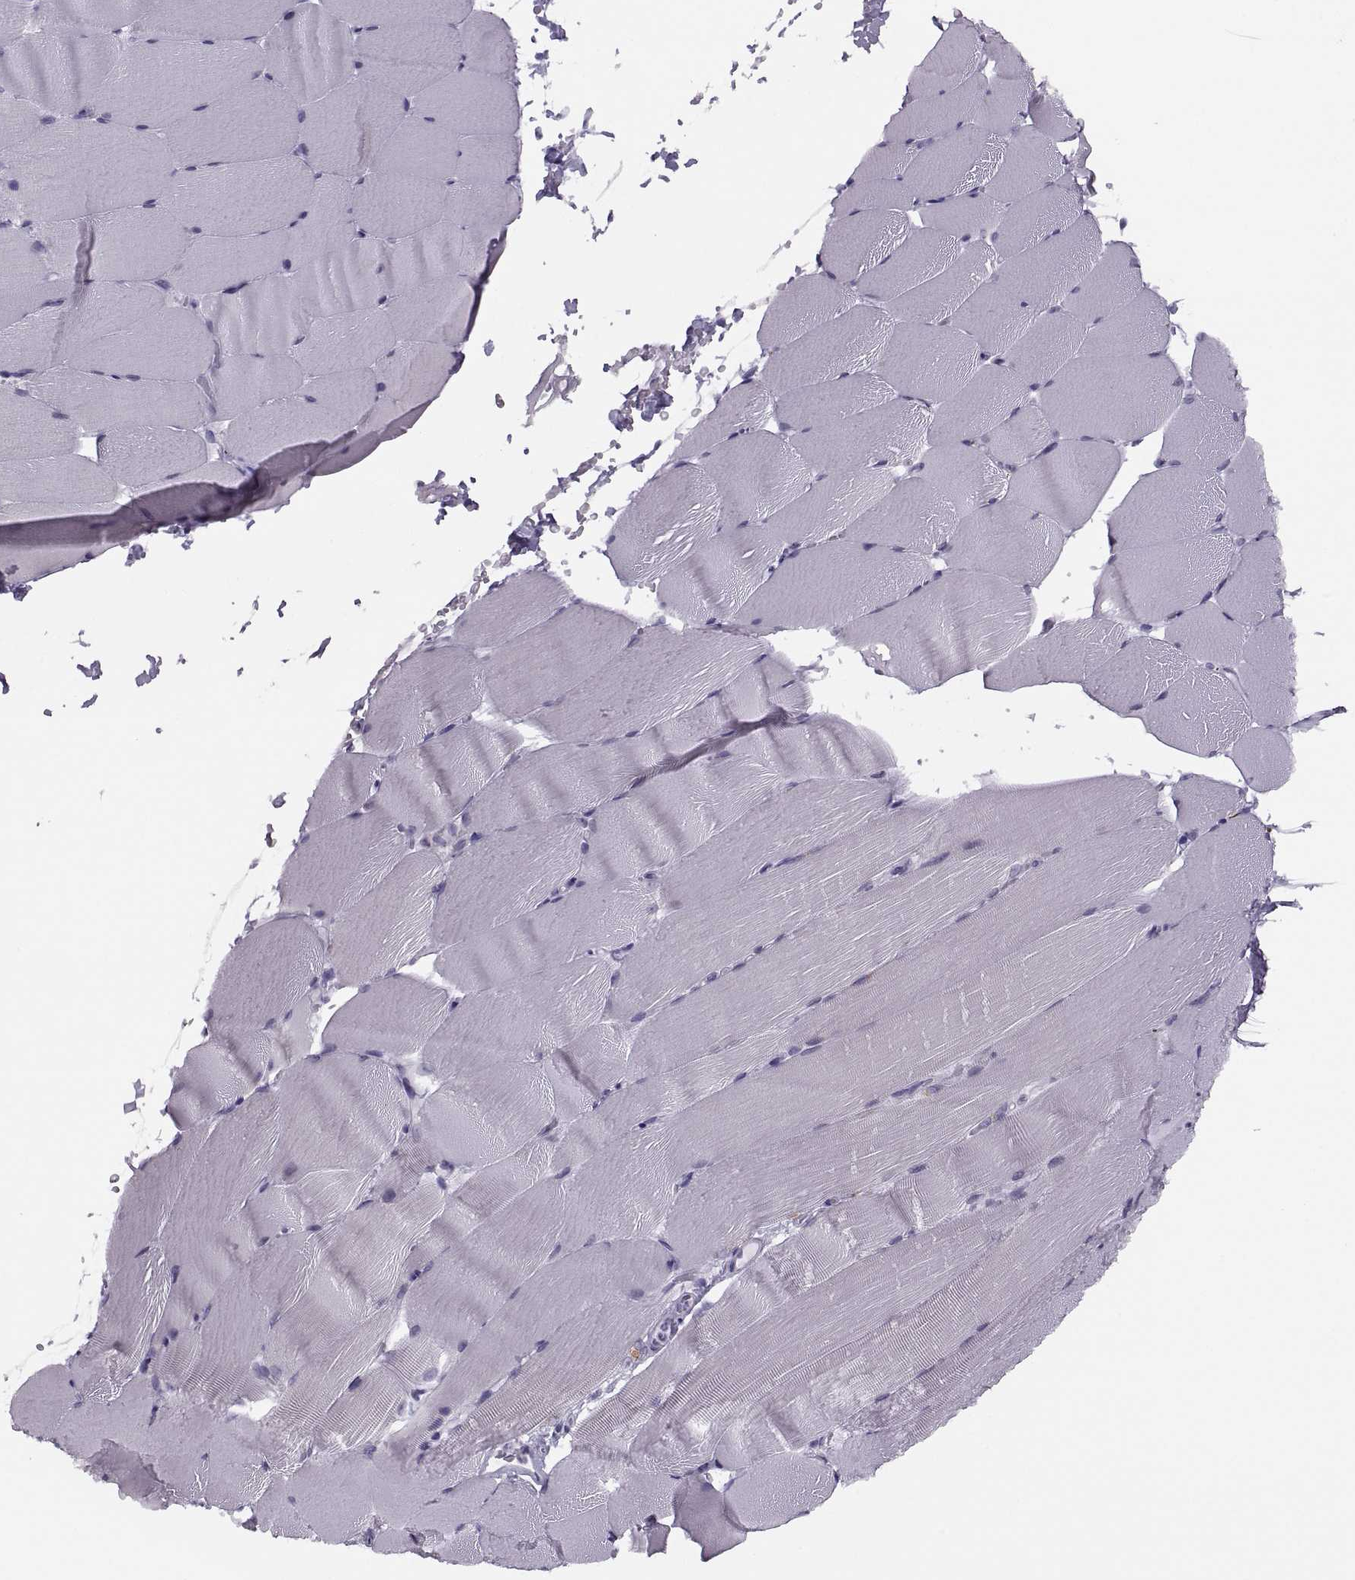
{"staining": {"intensity": "negative", "quantity": "none", "location": "none"}, "tissue": "skeletal muscle", "cell_type": "Myocytes", "image_type": "normal", "snomed": [{"axis": "morphology", "description": "Normal tissue, NOS"}, {"axis": "topography", "description": "Skeletal muscle"}], "caption": "An image of skeletal muscle stained for a protein displays no brown staining in myocytes.", "gene": "FAM24A", "patient": {"sex": "female", "age": 37}}